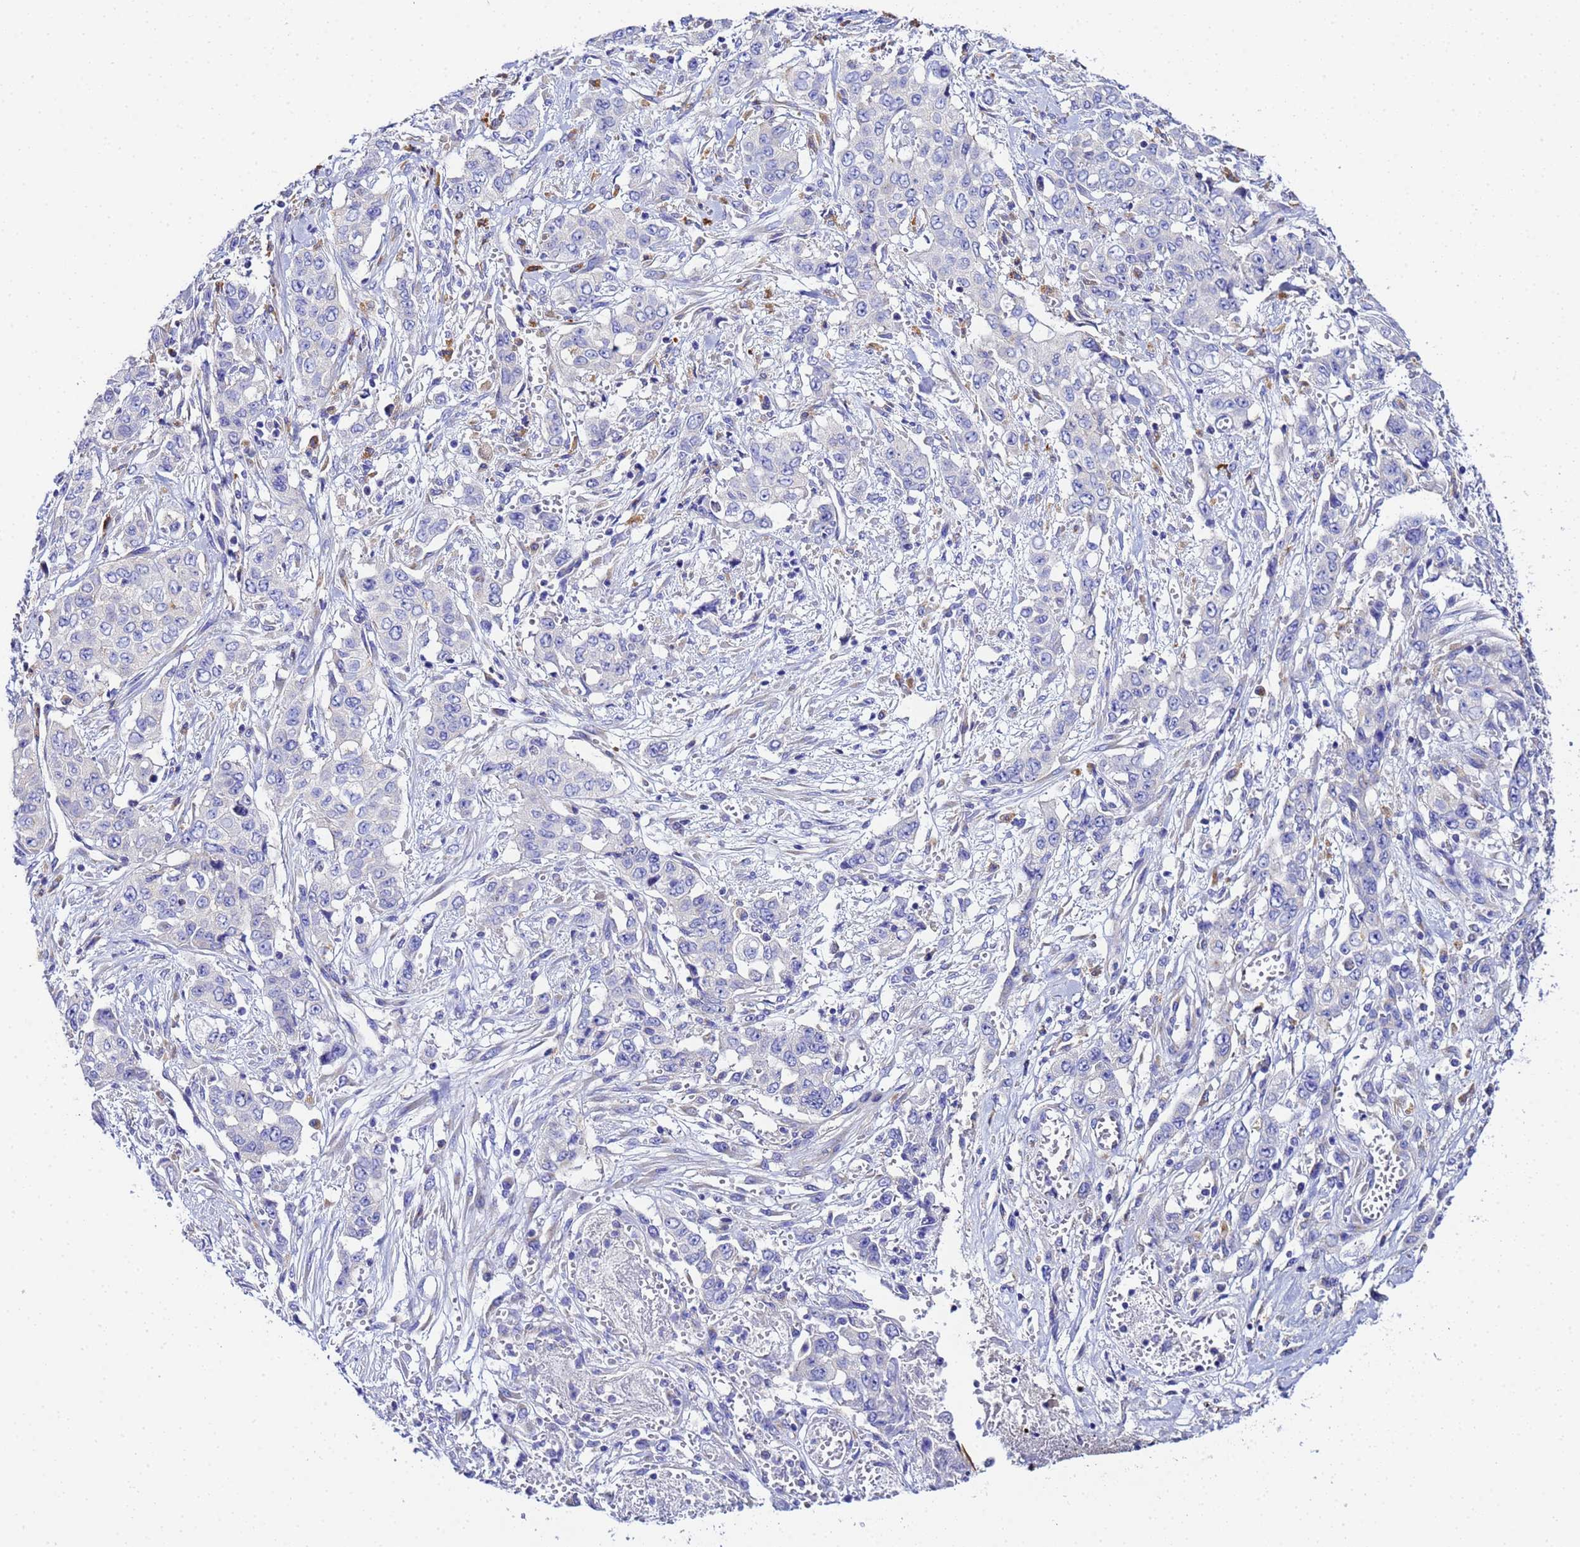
{"staining": {"intensity": "negative", "quantity": "none", "location": "none"}, "tissue": "stomach cancer", "cell_type": "Tumor cells", "image_type": "cancer", "snomed": [{"axis": "morphology", "description": "Normal tissue, NOS"}, {"axis": "morphology", "description": "Adenocarcinoma, NOS"}, {"axis": "topography", "description": "Stomach"}], "caption": "Tumor cells show no significant protein expression in stomach adenocarcinoma. (Immunohistochemistry, brightfield microscopy, high magnification).", "gene": "VTI1B", "patient": {"sex": "female", "age": 64}}